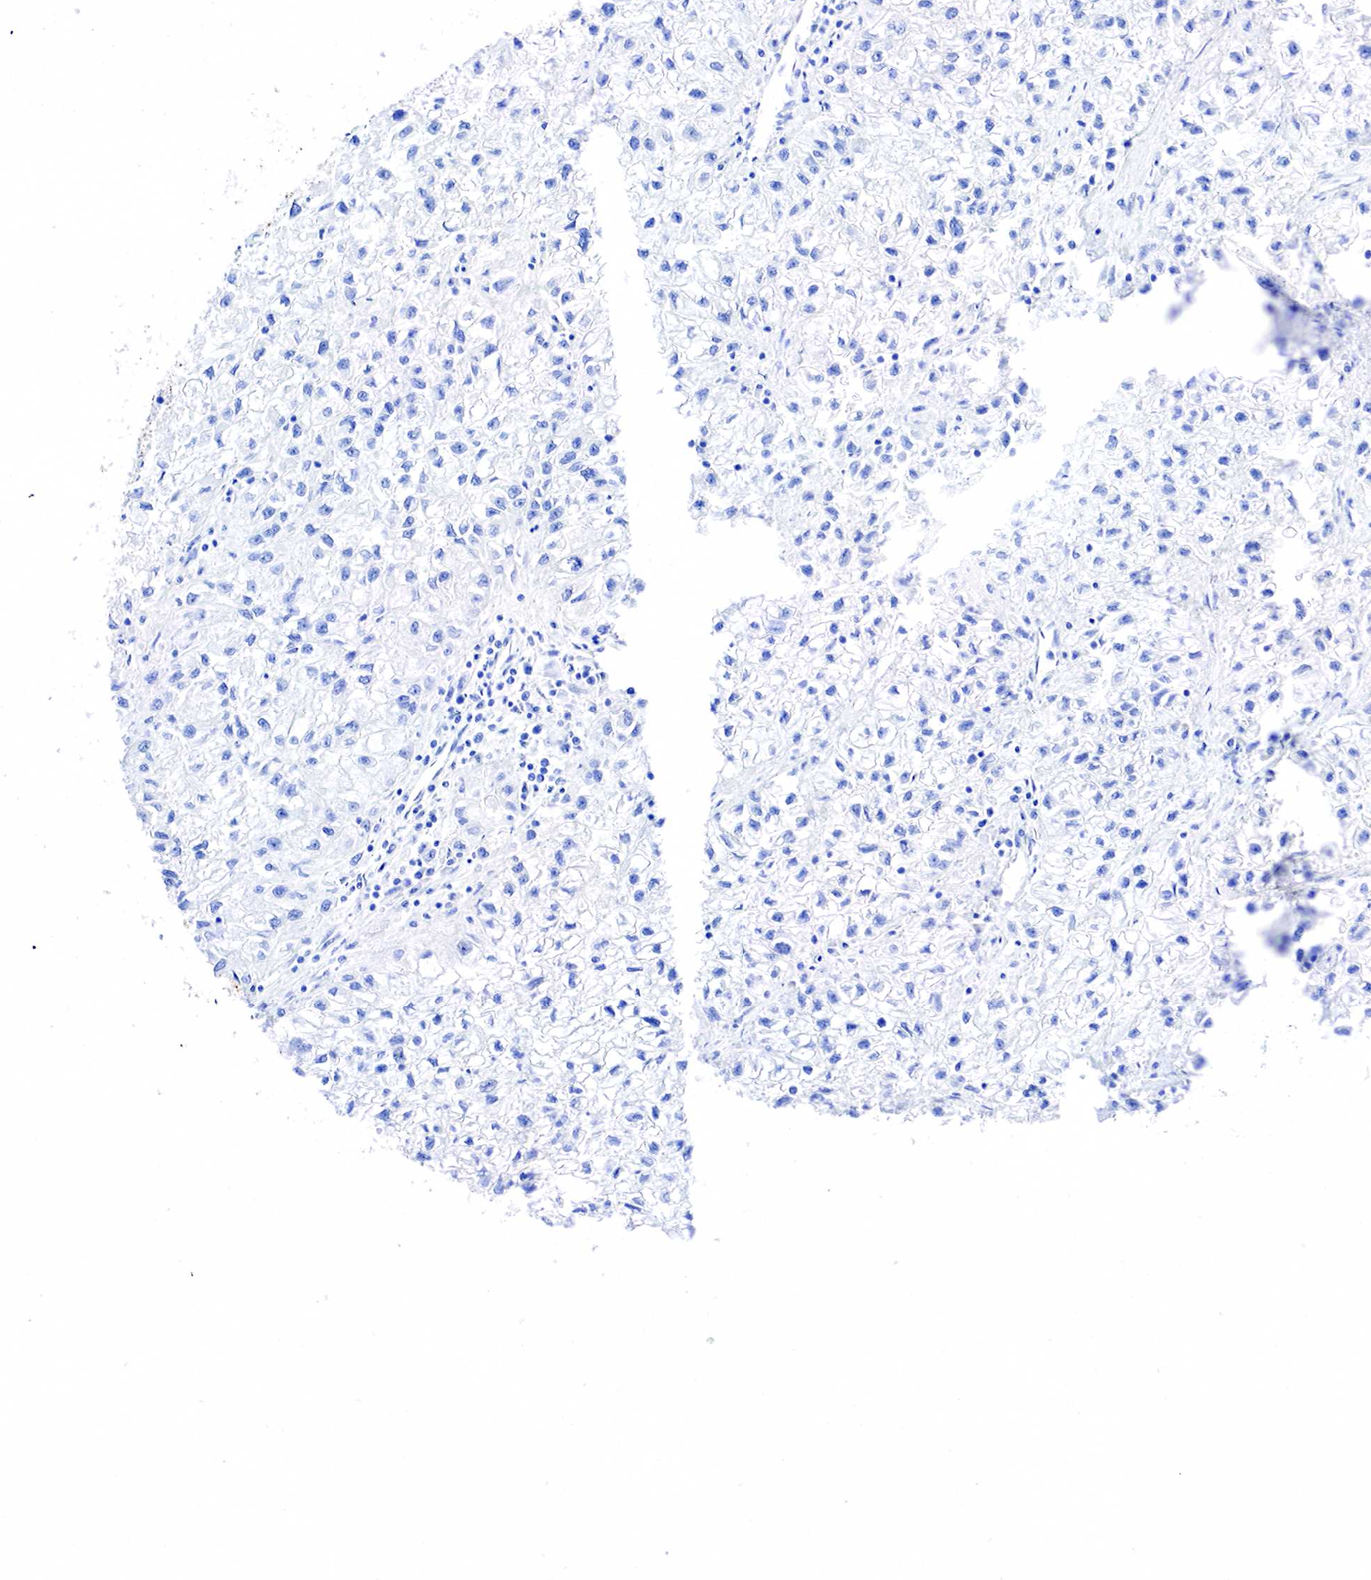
{"staining": {"intensity": "negative", "quantity": "none", "location": "none"}, "tissue": "renal cancer", "cell_type": "Tumor cells", "image_type": "cancer", "snomed": [{"axis": "morphology", "description": "Adenocarcinoma, NOS"}, {"axis": "topography", "description": "Kidney"}], "caption": "The image displays no staining of tumor cells in renal cancer.", "gene": "KRT7", "patient": {"sex": "male", "age": 59}}